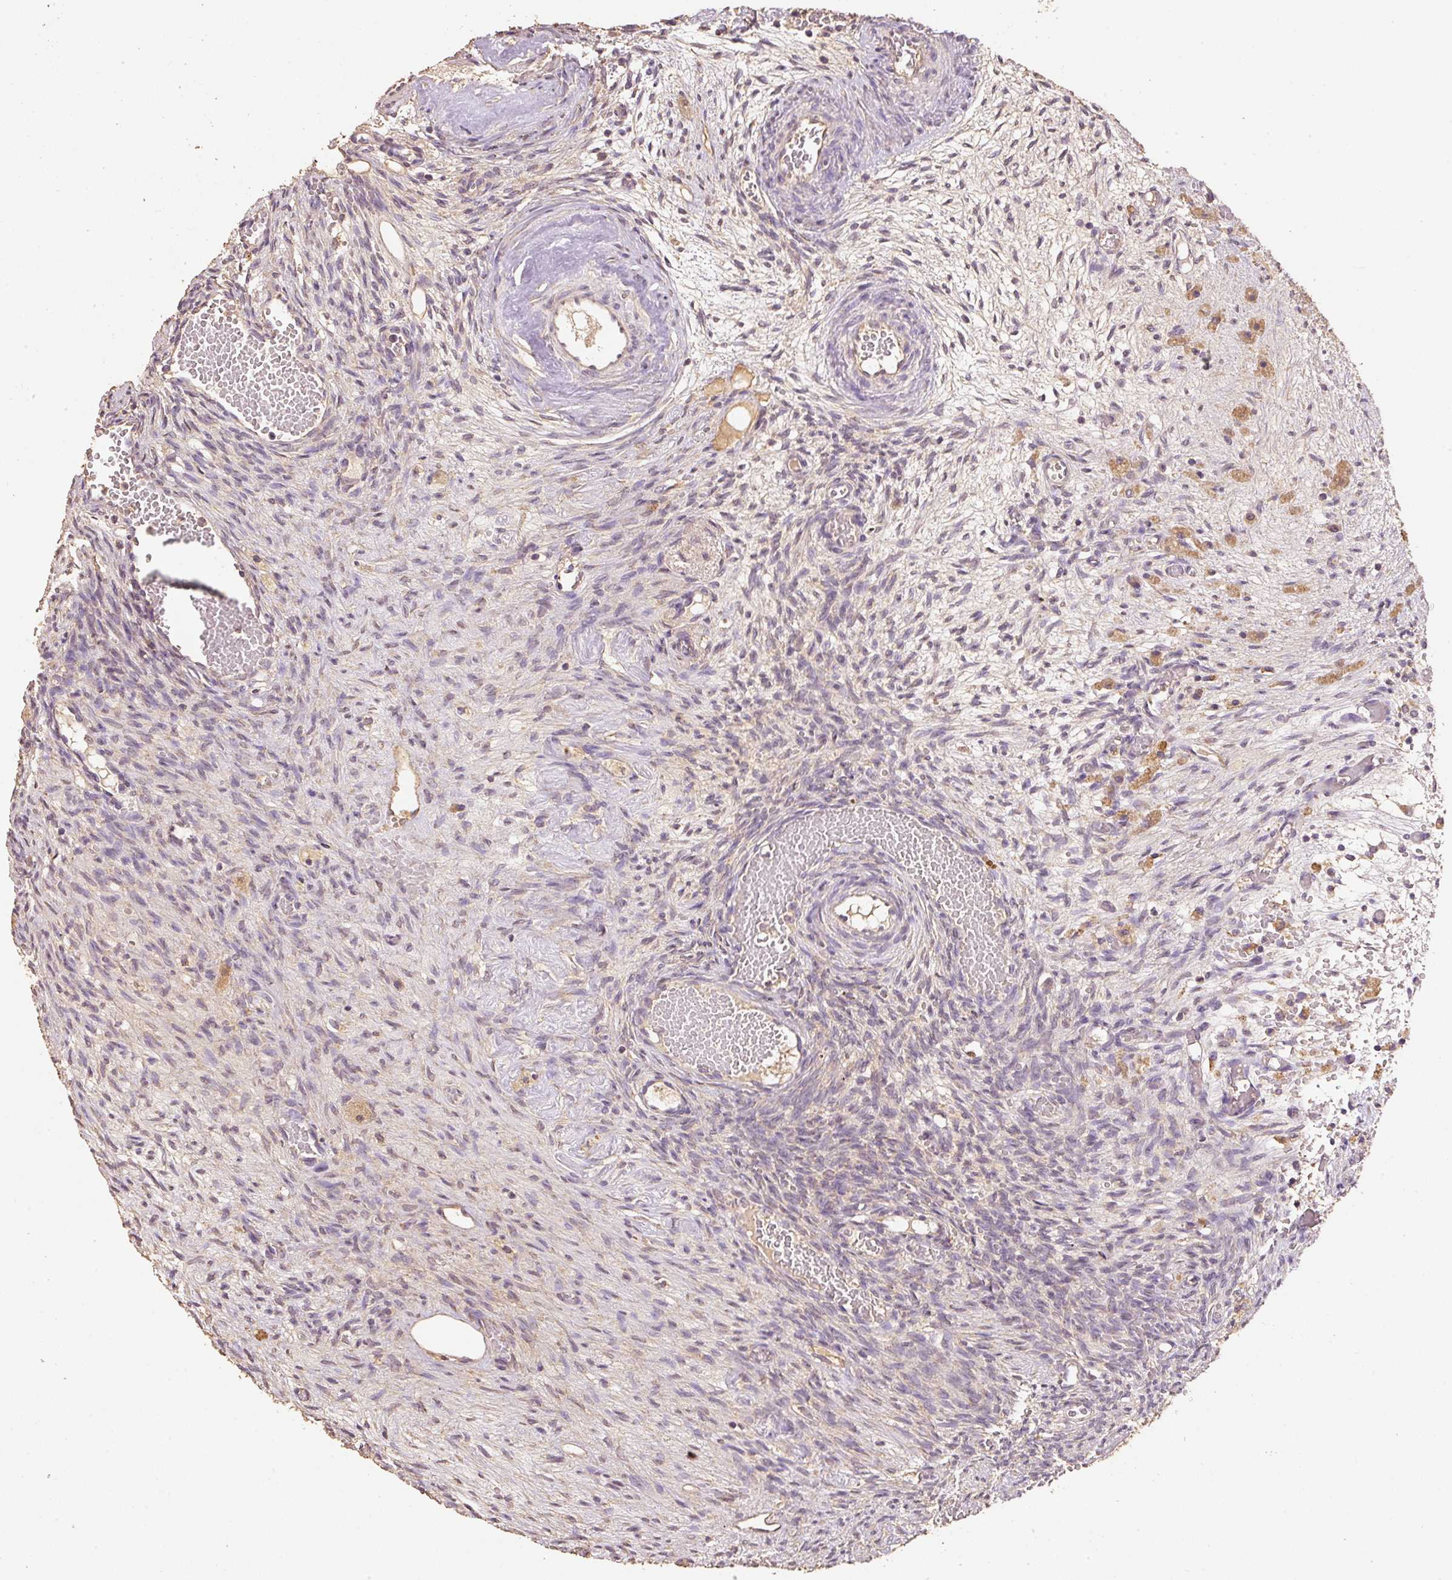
{"staining": {"intensity": "weak", "quantity": ">75%", "location": "cytoplasmic/membranous"}, "tissue": "ovary", "cell_type": "Follicle cells", "image_type": "normal", "snomed": [{"axis": "morphology", "description": "Normal tissue, NOS"}, {"axis": "topography", "description": "Ovary"}], "caption": "High-magnification brightfield microscopy of benign ovary stained with DAB (3,3'-diaminobenzidine) (brown) and counterstained with hematoxylin (blue). follicle cells exhibit weak cytoplasmic/membranous expression is identified in about>75% of cells.", "gene": "HERC2", "patient": {"sex": "female", "age": 67}}